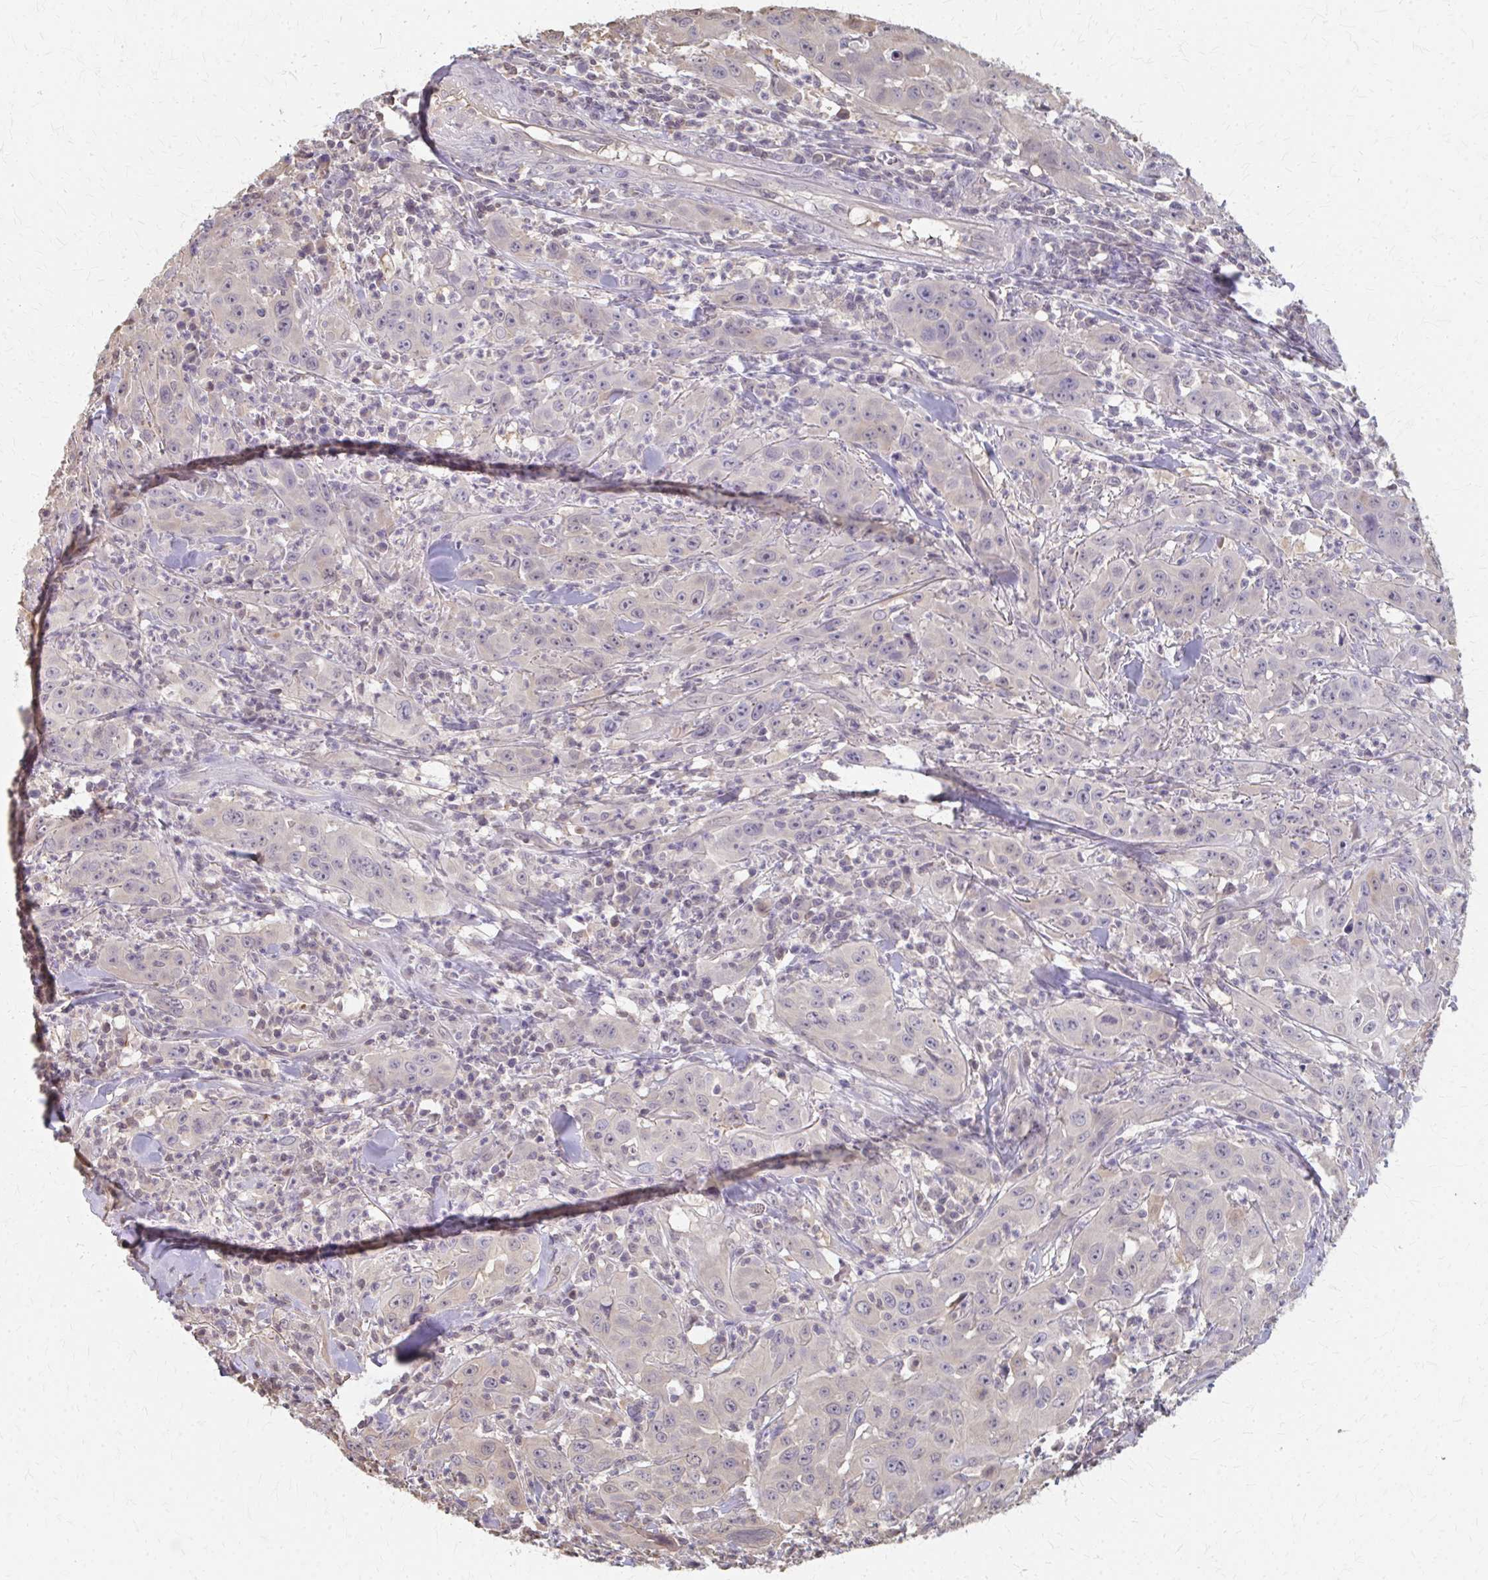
{"staining": {"intensity": "weak", "quantity": "<25%", "location": "cytoplasmic/membranous"}, "tissue": "head and neck cancer", "cell_type": "Tumor cells", "image_type": "cancer", "snomed": [{"axis": "morphology", "description": "Squamous cell carcinoma, NOS"}, {"axis": "topography", "description": "Skin"}, {"axis": "topography", "description": "Head-Neck"}], "caption": "A micrograph of head and neck cancer stained for a protein exhibits no brown staining in tumor cells. Nuclei are stained in blue.", "gene": "RABGAP1L", "patient": {"sex": "male", "age": 80}}